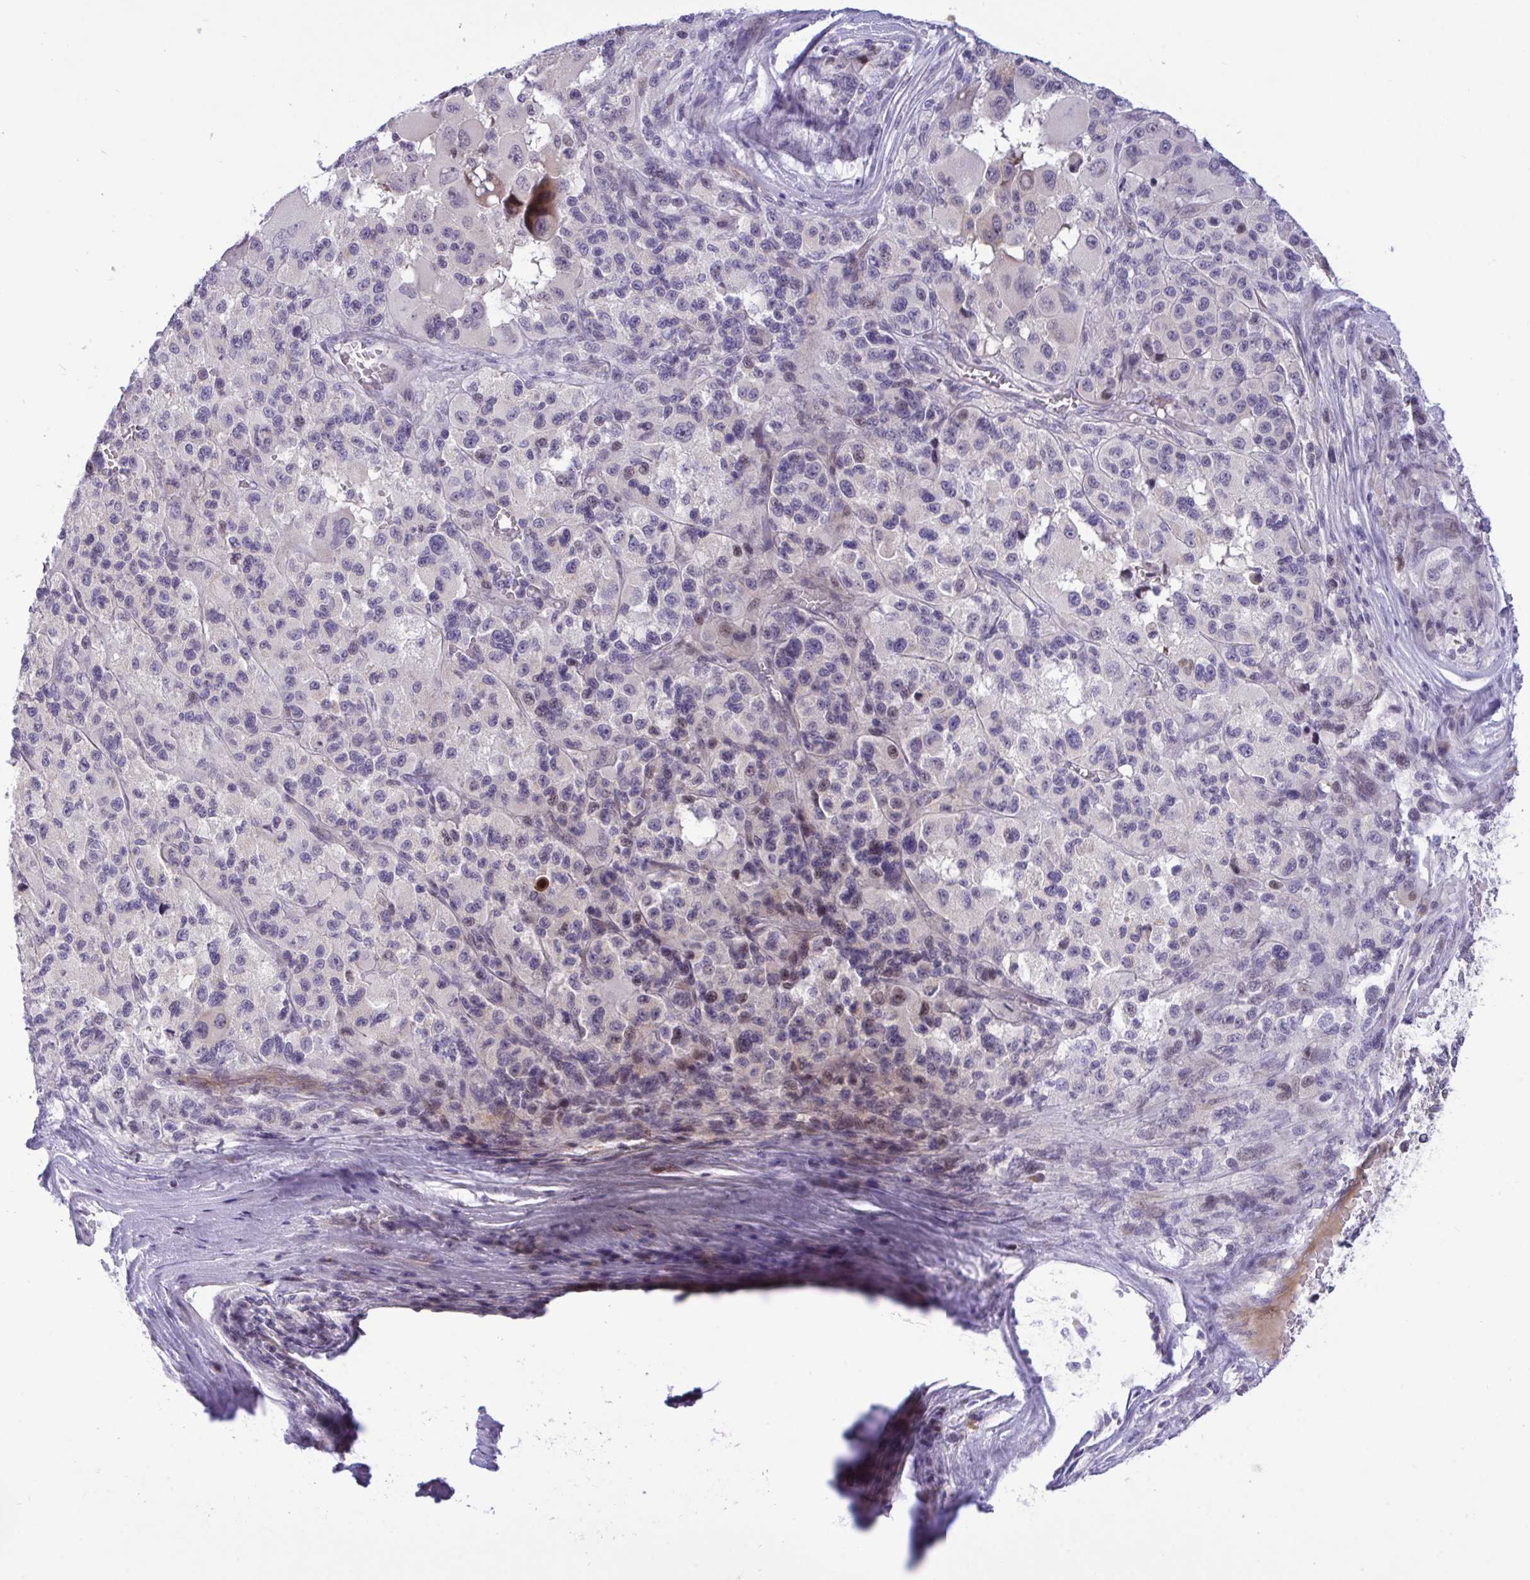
{"staining": {"intensity": "negative", "quantity": "none", "location": "none"}, "tissue": "melanoma", "cell_type": "Tumor cells", "image_type": "cancer", "snomed": [{"axis": "morphology", "description": "Malignant melanoma, Metastatic site"}, {"axis": "topography", "description": "Lymph node"}], "caption": "Immunohistochemistry photomicrograph of human malignant melanoma (metastatic site) stained for a protein (brown), which reveals no staining in tumor cells.", "gene": "EPOP", "patient": {"sex": "female", "age": 65}}